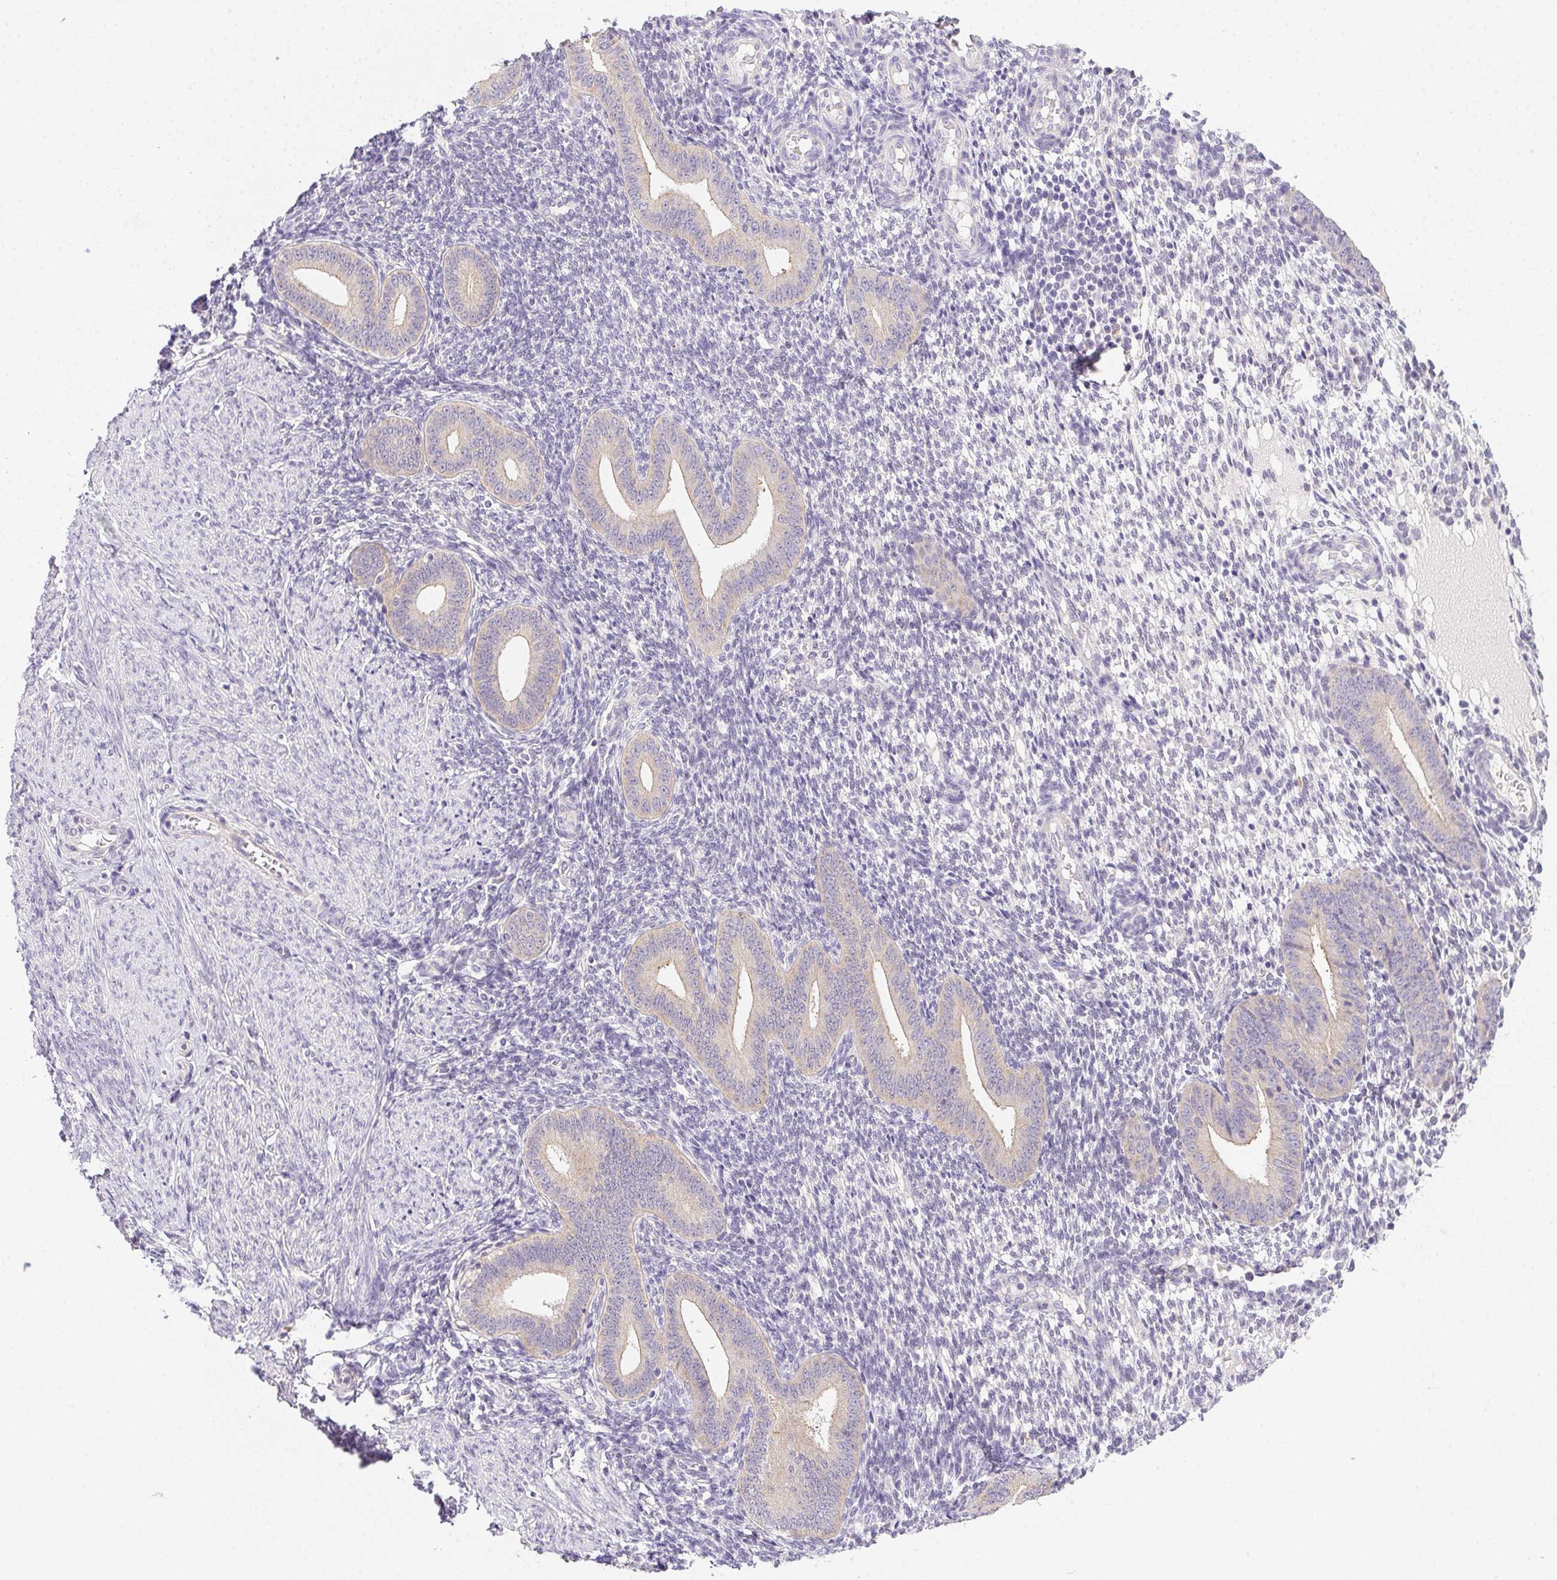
{"staining": {"intensity": "negative", "quantity": "none", "location": "none"}, "tissue": "endometrium", "cell_type": "Cells in endometrial stroma", "image_type": "normal", "snomed": [{"axis": "morphology", "description": "Normal tissue, NOS"}, {"axis": "topography", "description": "Endometrium"}], "caption": "DAB (3,3'-diaminobenzidine) immunohistochemical staining of normal human endometrium demonstrates no significant positivity in cells in endometrial stroma. Nuclei are stained in blue.", "gene": "SLC17A7", "patient": {"sex": "female", "age": 40}}